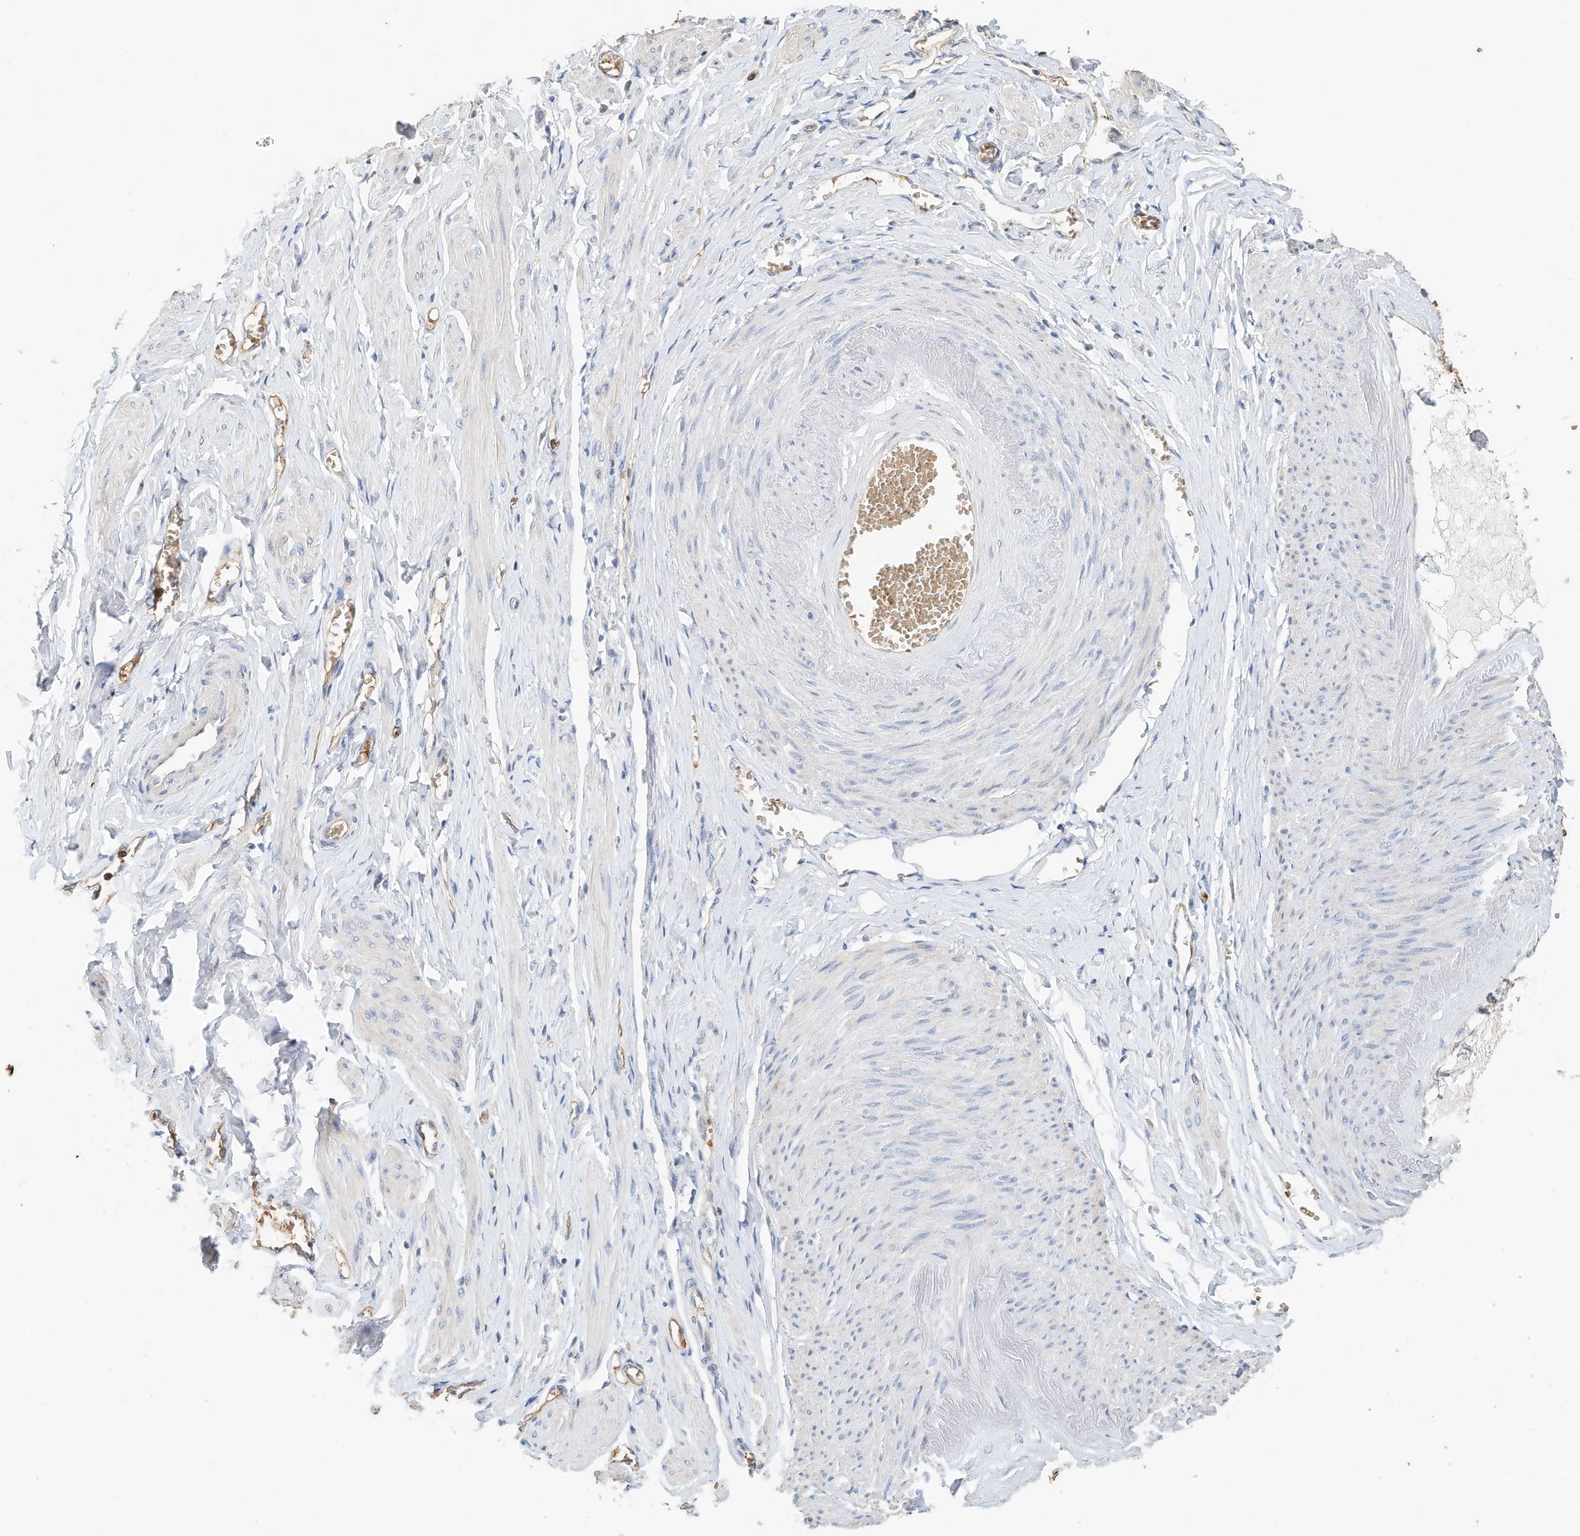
{"staining": {"intensity": "moderate", "quantity": "25%-75%", "location": "cytoplasmic/membranous"}, "tissue": "adipose tissue", "cell_type": "Adipocytes", "image_type": "normal", "snomed": [{"axis": "morphology", "description": "Normal tissue, NOS"}, {"axis": "topography", "description": "Vascular tissue"}, {"axis": "topography", "description": "Fallopian tube"}, {"axis": "topography", "description": "Ovary"}], "caption": "High-power microscopy captured an IHC micrograph of unremarkable adipose tissue, revealing moderate cytoplasmic/membranous staining in about 25%-75% of adipocytes.", "gene": "RCAN3", "patient": {"sex": "female", "age": 67}}